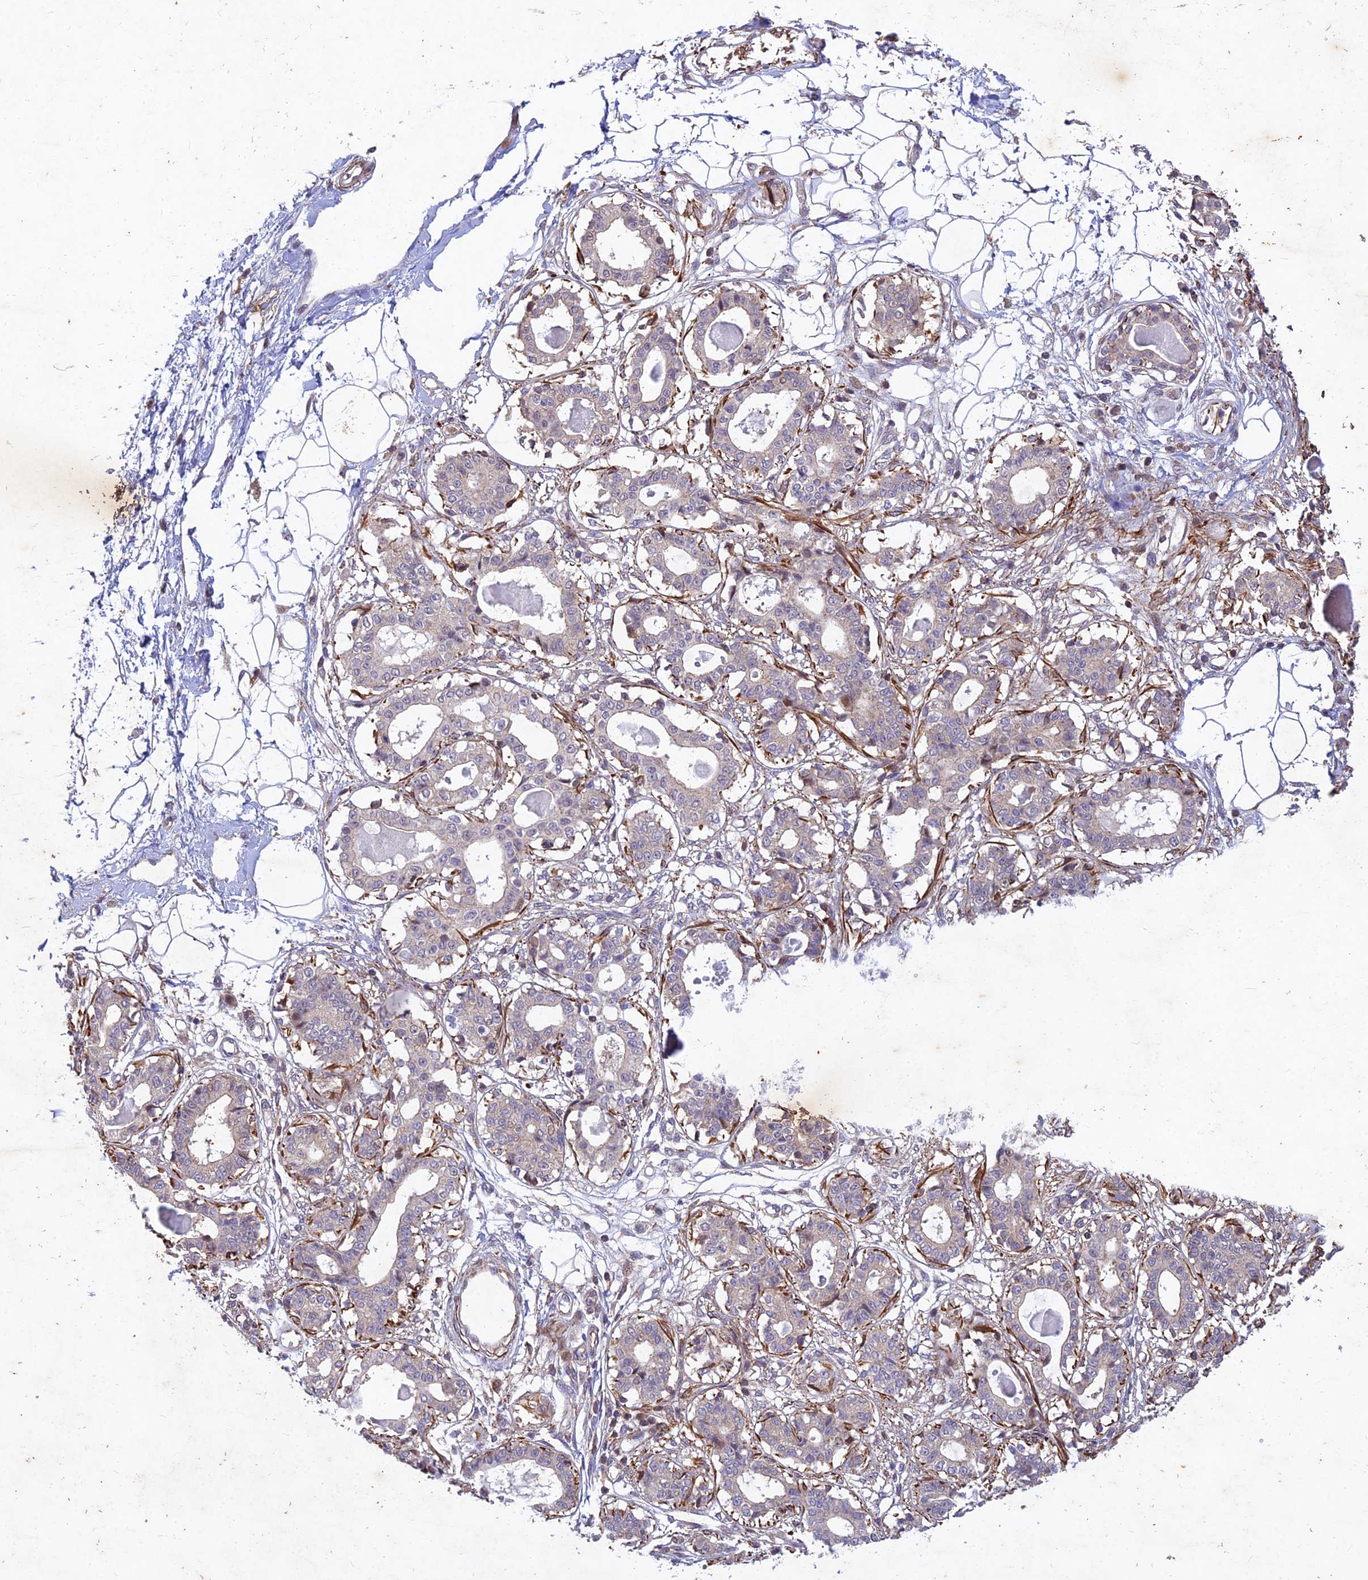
{"staining": {"intensity": "negative", "quantity": "none", "location": "none"}, "tissue": "breast", "cell_type": "Adipocytes", "image_type": "normal", "snomed": [{"axis": "morphology", "description": "Normal tissue, NOS"}, {"axis": "topography", "description": "Breast"}], "caption": "IHC of benign breast shows no positivity in adipocytes.", "gene": "RELCH", "patient": {"sex": "female", "age": 45}}